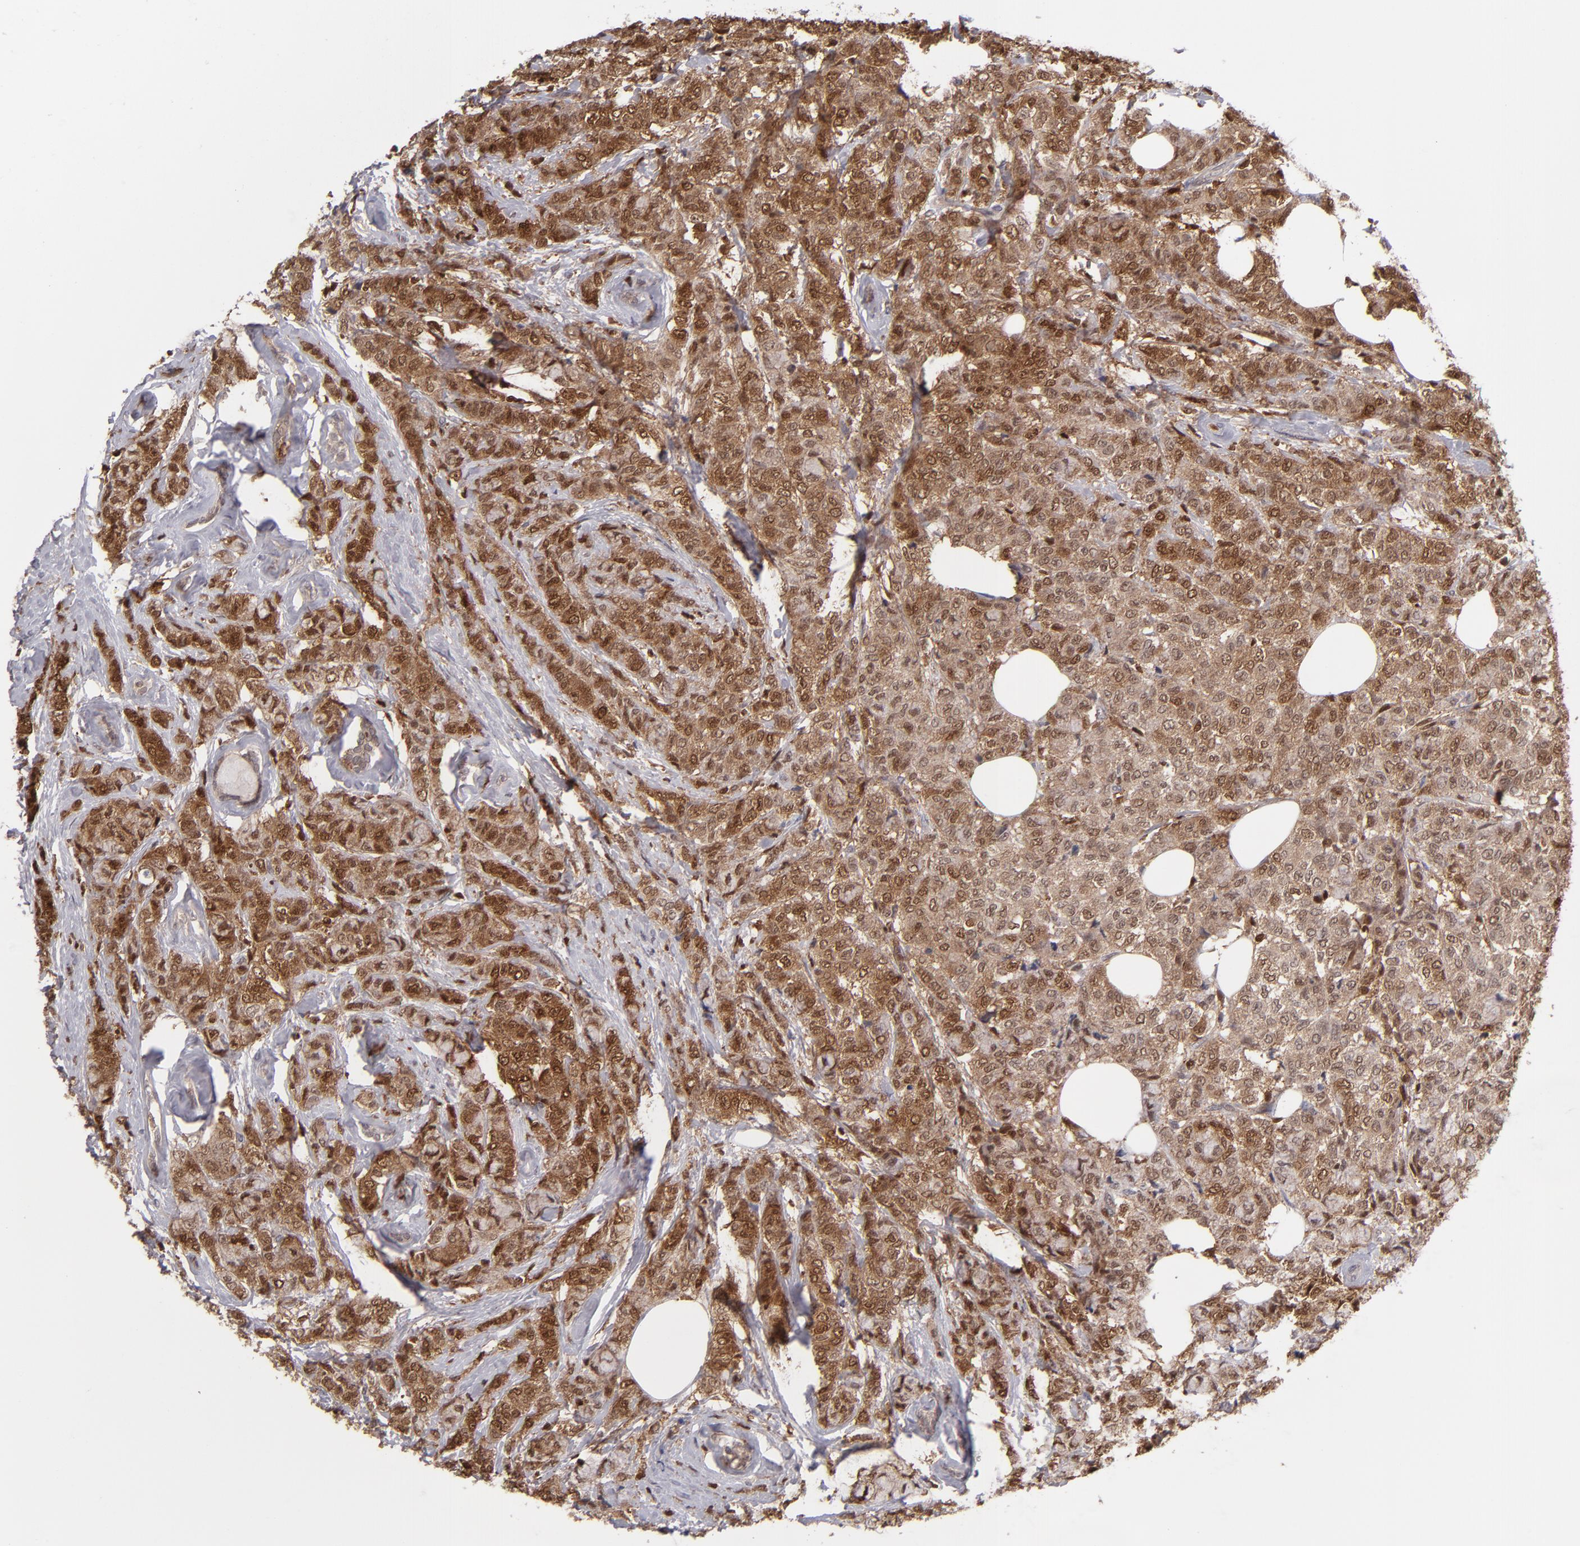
{"staining": {"intensity": "moderate", "quantity": ">75%", "location": "cytoplasmic/membranous,nuclear"}, "tissue": "breast cancer", "cell_type": "Tumor cells", "image_type": "cancer", "snomed": [{"axis": "morphology", "description": "Lobular carcinoma"}, {"axis": "topography", "description": "Breast"}], "caption": "Breast cancer (lobular carcinoma) tissue demonstrates moderate cytoplasmic/membranous and nuclear expression in about >75% of tumor cells The staining is performed using DAB brown chromogen to label protein expression. The nuclei are counter-stained blue using hematoxylin.", "gene": "GRB2", "patient": {"sex": "female", "age": 60}}